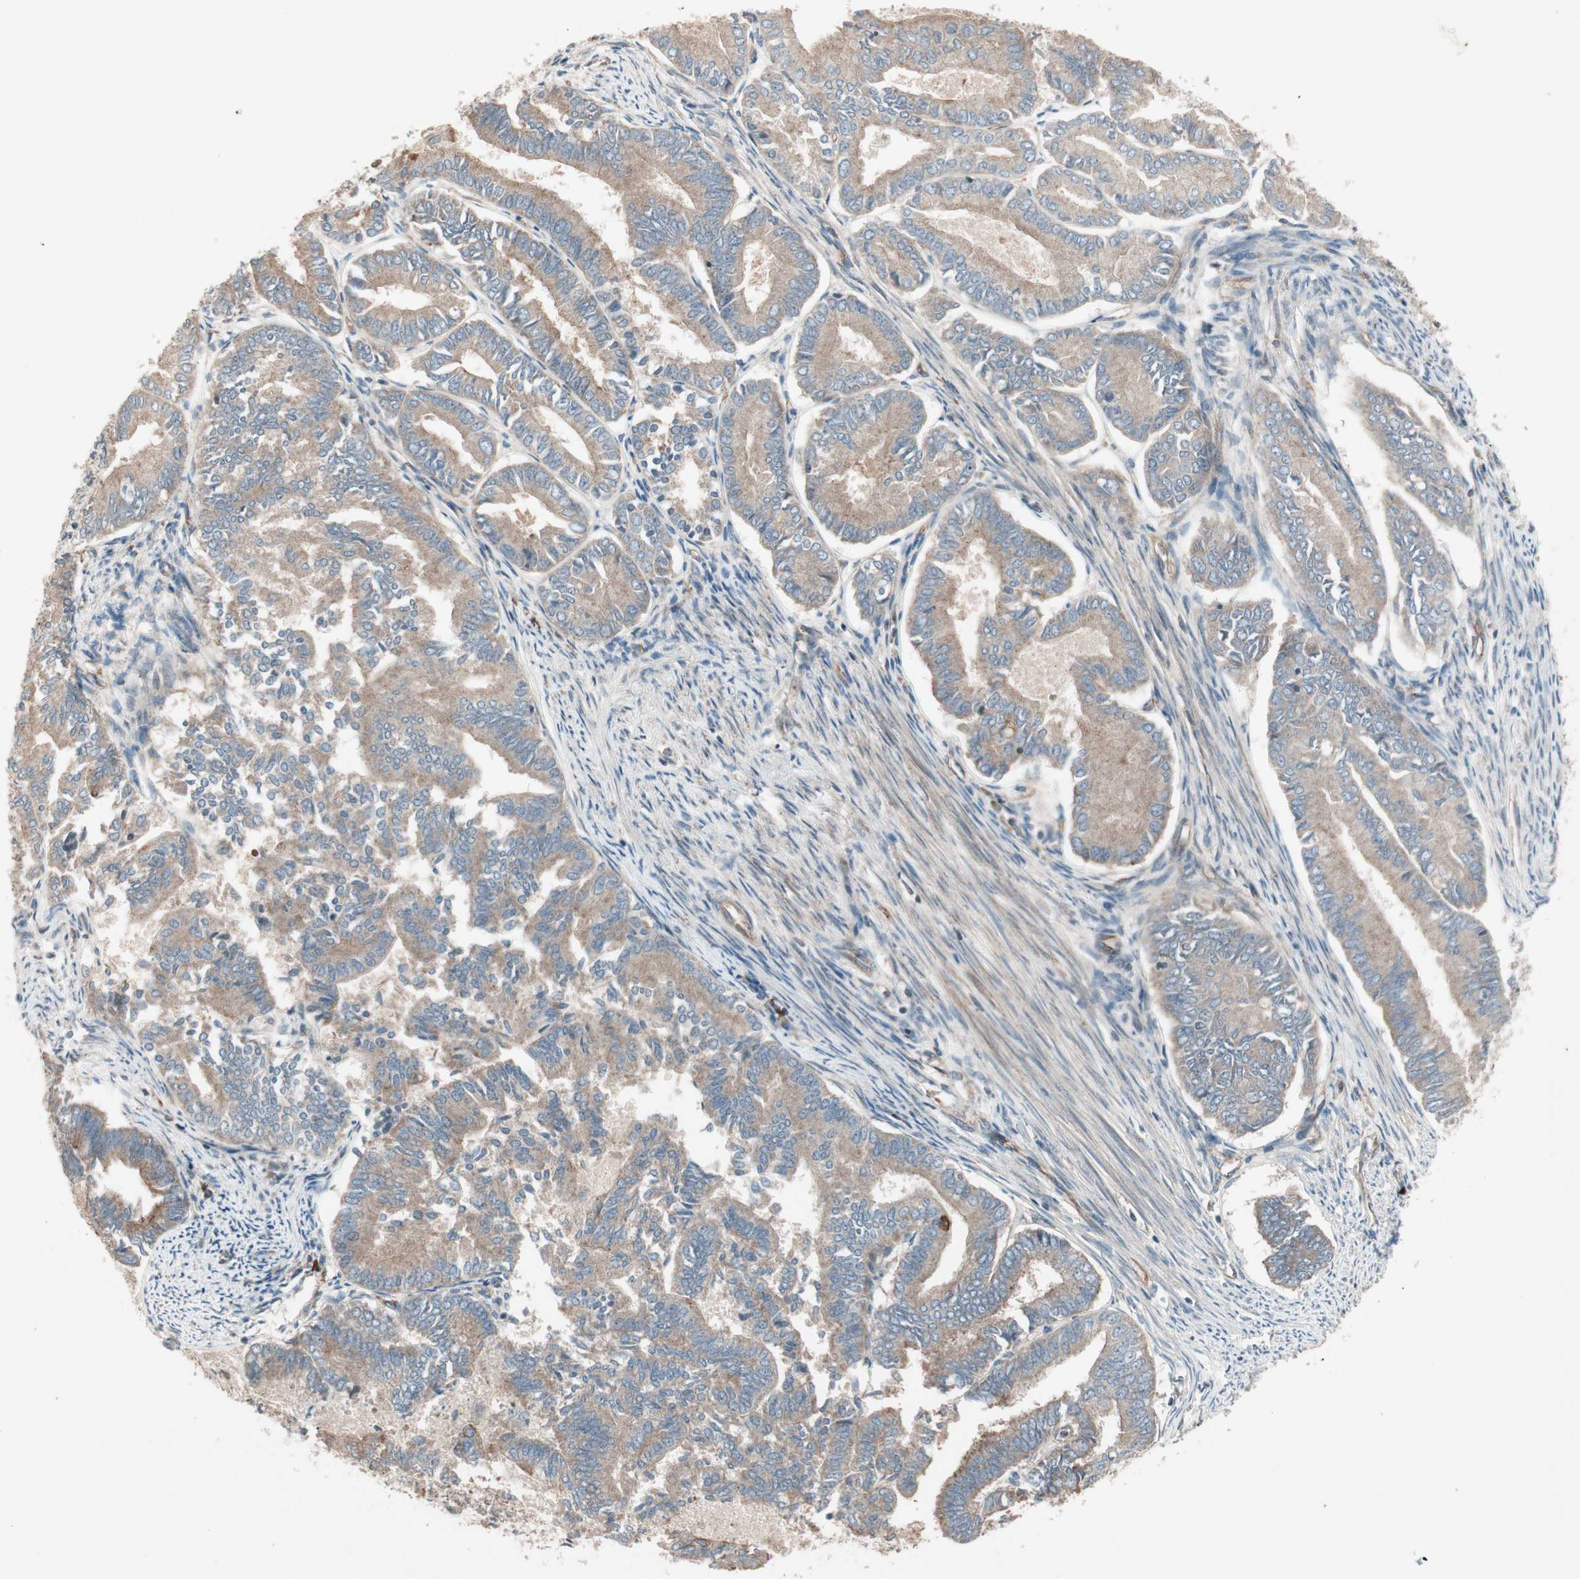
{"staining": {"intensity": "moderate", "quantity": ">75%", "location": "cytoplasmic/membranous"}, "tissue": "endometrial cancer", "cell_type": "Tumor cells", "image_type": "cancer", "snomed": [{"axis": "morphology", "description": "Adenocarcinoma, NOS"}, {"axis": "topography", "description": "Endometrium"}], "caption": "Immunohistochemical staining of endometrial cancer (adenocarcinoma) demonstrates medium levels of moderate cytoplasmic/membranous protein positivity in about >75% of tumor cells. Immunohistochemistry (ihc) stains the protein in brown and the nuclei are stained blue.", "gene": "TFPI", "patient": {"sex": "female", "age": 86}}